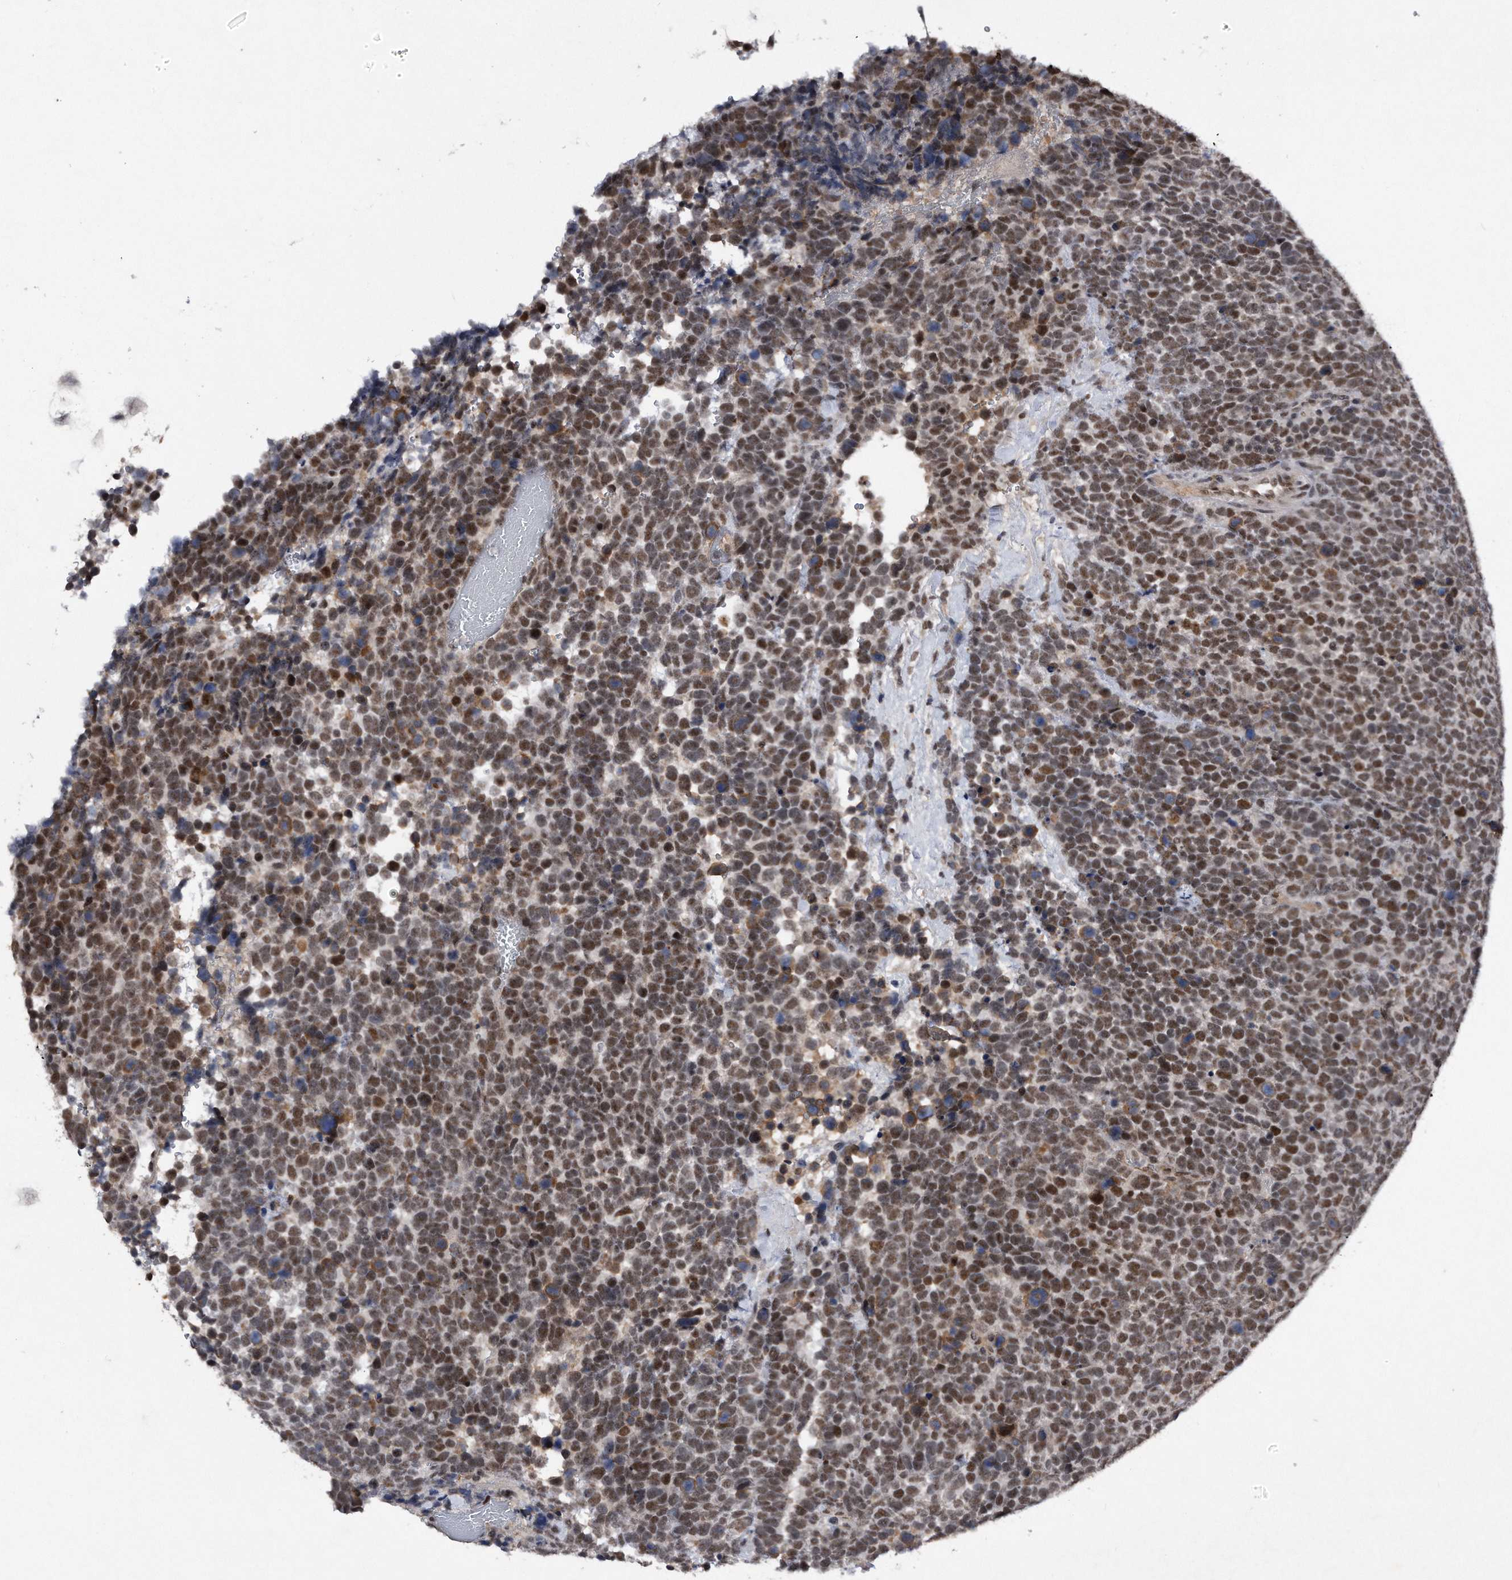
{"staining": {"intensity": "moderate", "quantity": ">75%", "location": "nuclear"}, "tissue": "urothelial cancer", "cell_type": "Tumor cells", "image_type": "cancer", "snomed": [{"axis": "morphology", "description": "Urothelial carcinoma, High grade"}, {"axis": "topography", "description": "Urinary bladder"}], "caption": "Urothelial carcinoma (high-grade) stained for a protein demonstrates moderate nuclear positivity in tumor cells.", "gene": "VIRMA", "patient": {"sex": "female", "age": 82}}